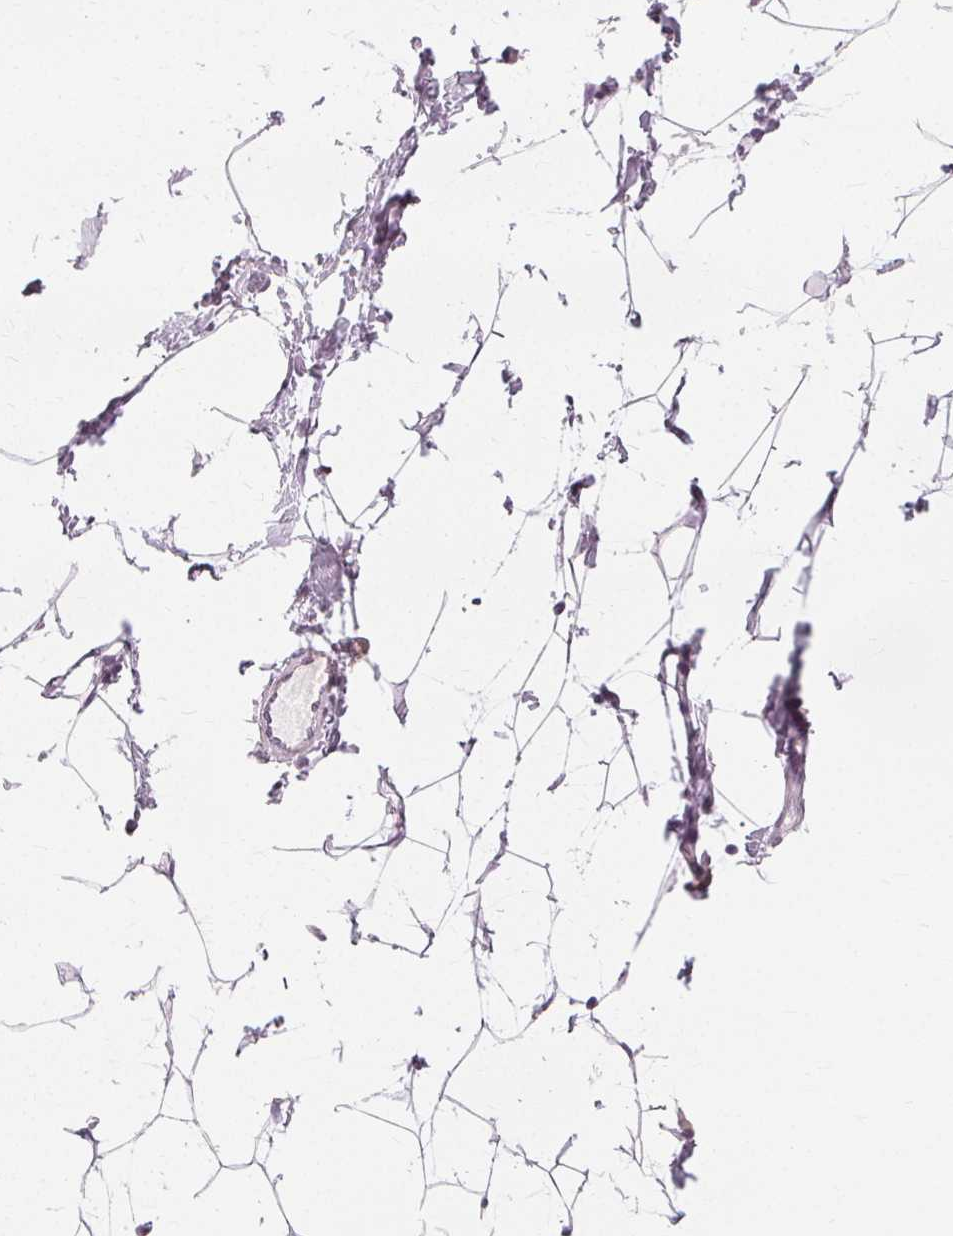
{"staining": {"intensity": "negative", "quantity": "none", "location": "none"}, "tissue": "breast", "cell_type": "Adipocytes", "image_type": "normal", "snomed": [{"axis": "morphology", "description": "Normal tissue, NOS"}, {"axis": "topography", "description": "Breast"}], "caption": "DAB immunohistochemical staining of benign human breast shows no significant positivity in adipocytes.", "gene": "NXPE1", "patient": {"sex": "female", "age": 27}}